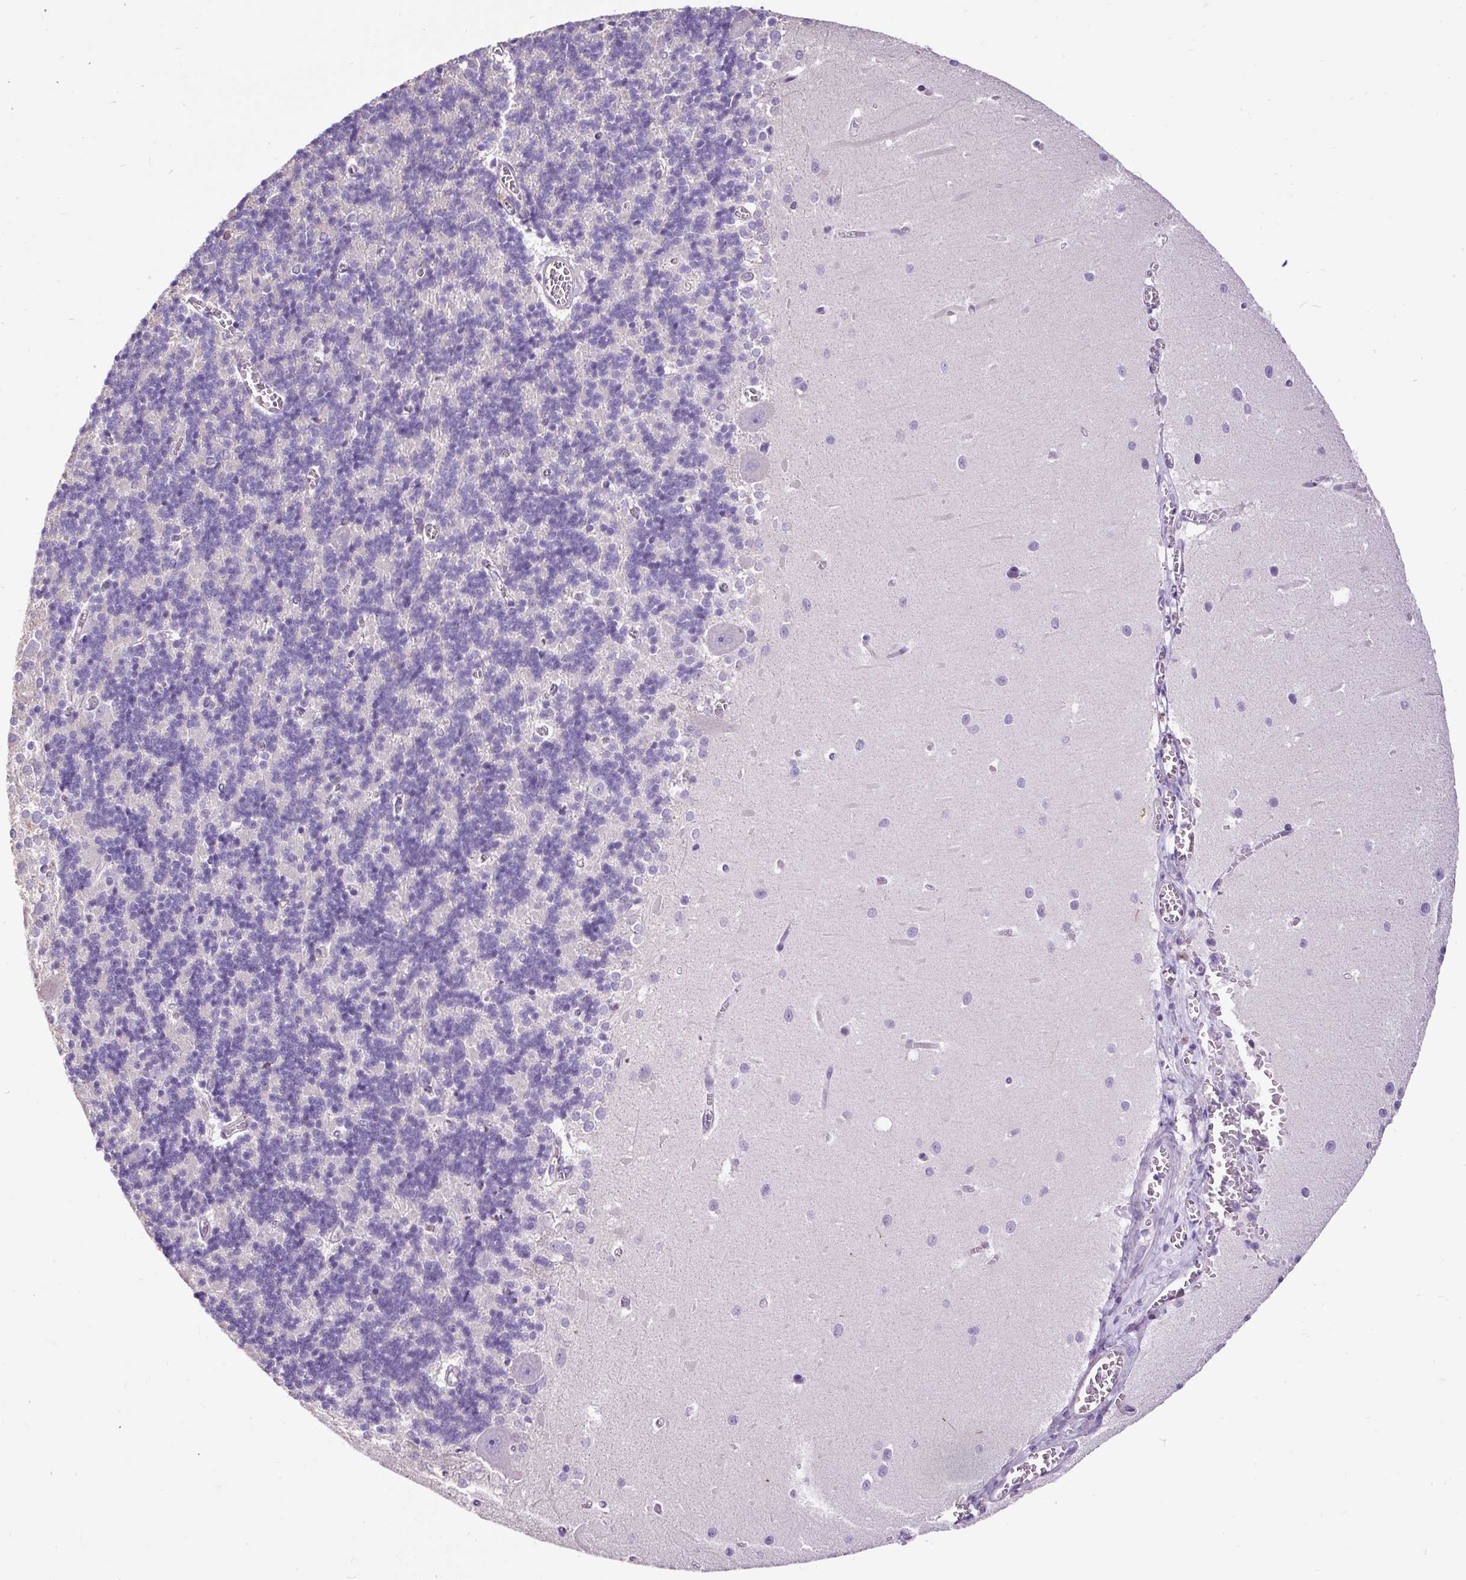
{"staining": {"intensity": "negative", "quantity": "none", "location": "none"}, "tissue": "cerebellum", "cell_type": "Cells in granular layer", "image_type": "normal", "snomed": [{"axis": "morphology", "description": "Normal tissue, NOS"}, {"axis": "topography", "description": "Cerebellum"}], "caption": "Cerebellum was stained to show a protein in brown. There is no significant expression in cells in granular layer. The staining is performed using DAB (3,3'-diaminobenzidine) brown chromogen with nuclei counter-stained in using hematoxylin.", "gene": "PDIA2", "patient": {"sex": "male", "age": 37}}